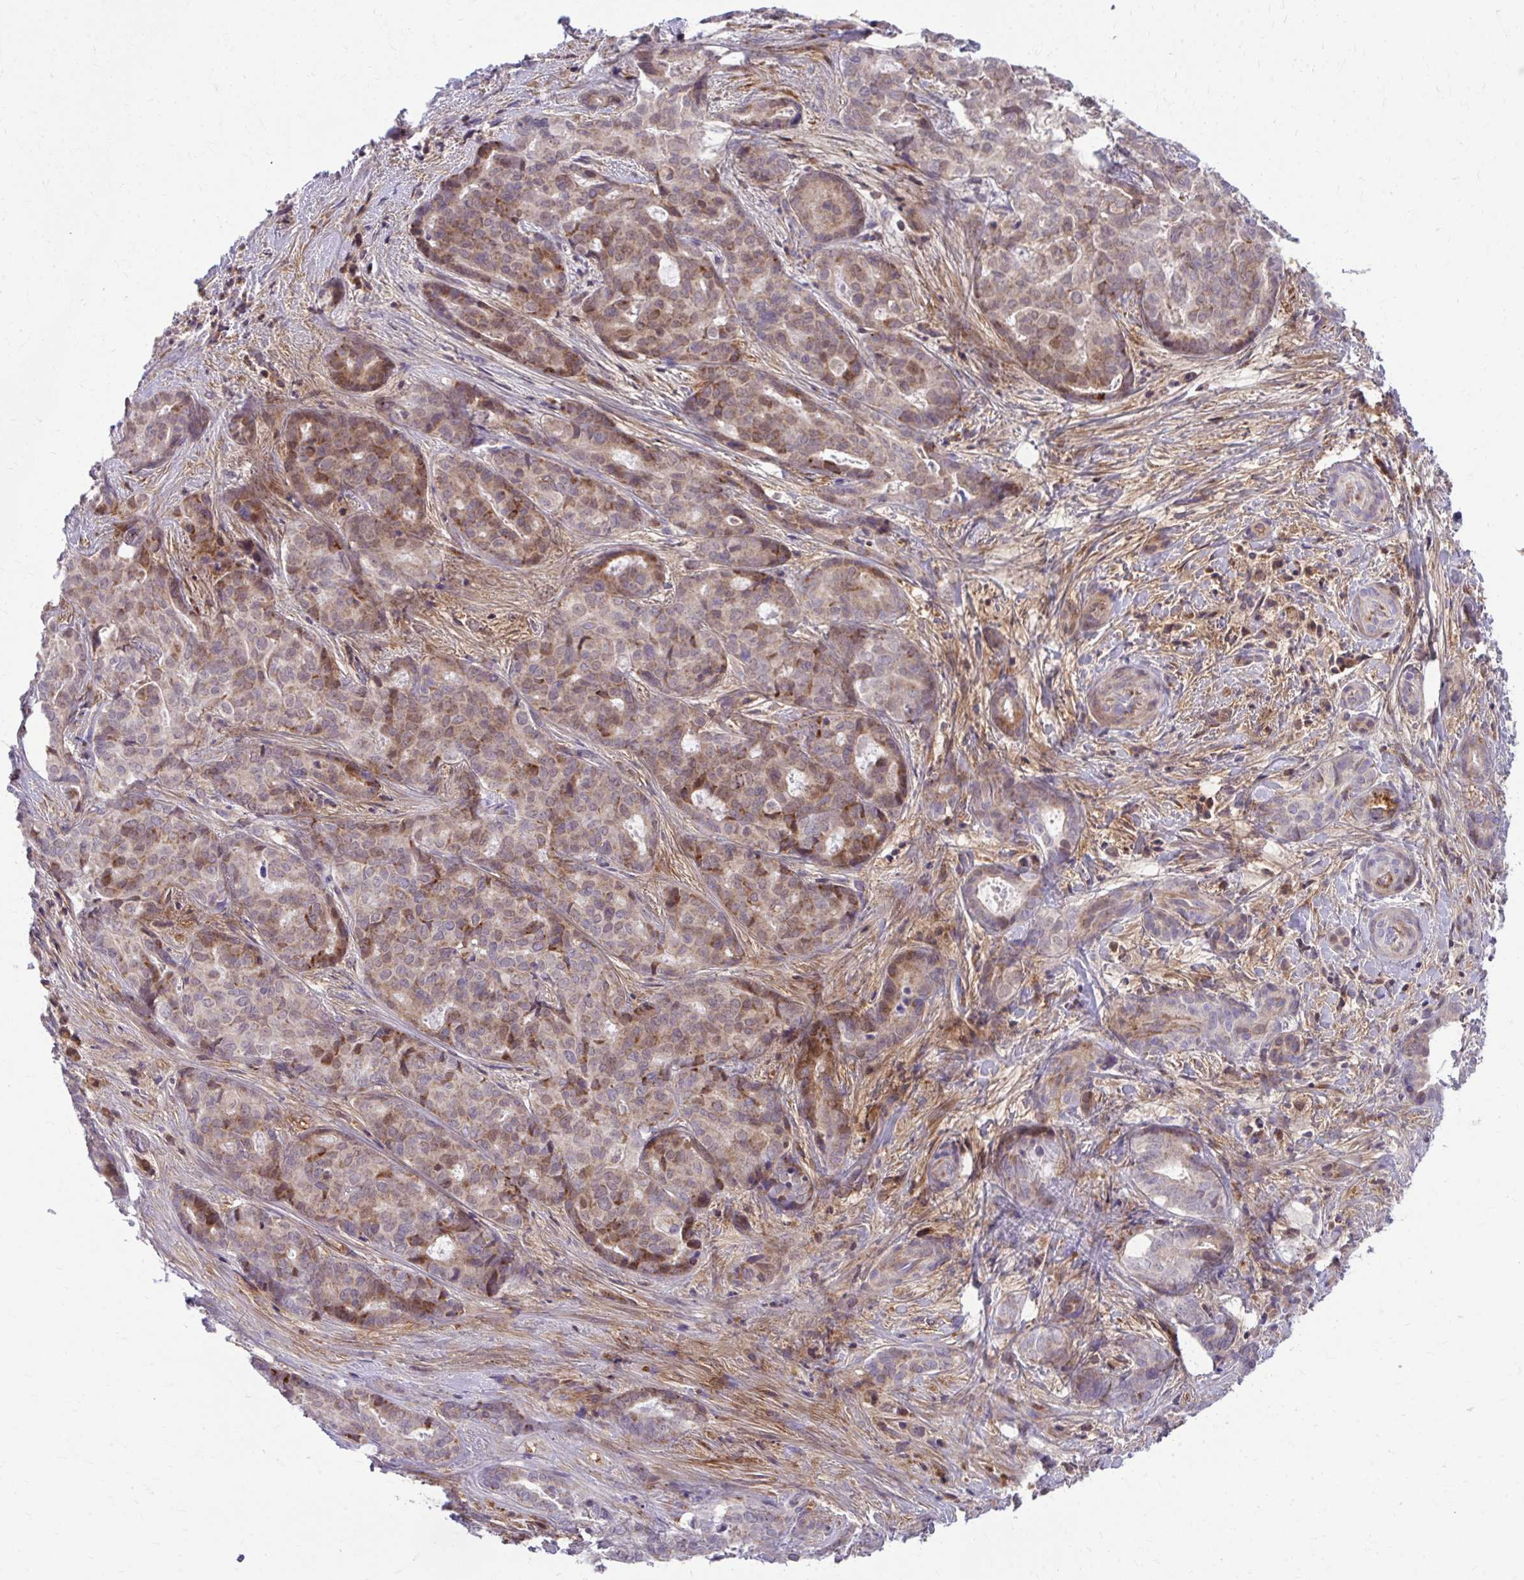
{"staining": {"intensity": "moderate", "quantity": "25%-75%", "location": "cytoplasmic/membranous"}, "tissue": "liver cancer", "cell_type": "Tumor cells", "image_type": "cancer", "snomed": [{"axis": "morphology", "description": "Cholangiocarcinoma"}, {"axis": "topography", "description": "Liver"}], "caption": "Tumor cells exhibit medium levels of moderate cytoplasmic/membranous positivity in approximately 25%-75% of cells in liver cancer (cholangiocarcinoma).", "gene": "C16orf54", "patient": {"sex": "female", "age": 64}}